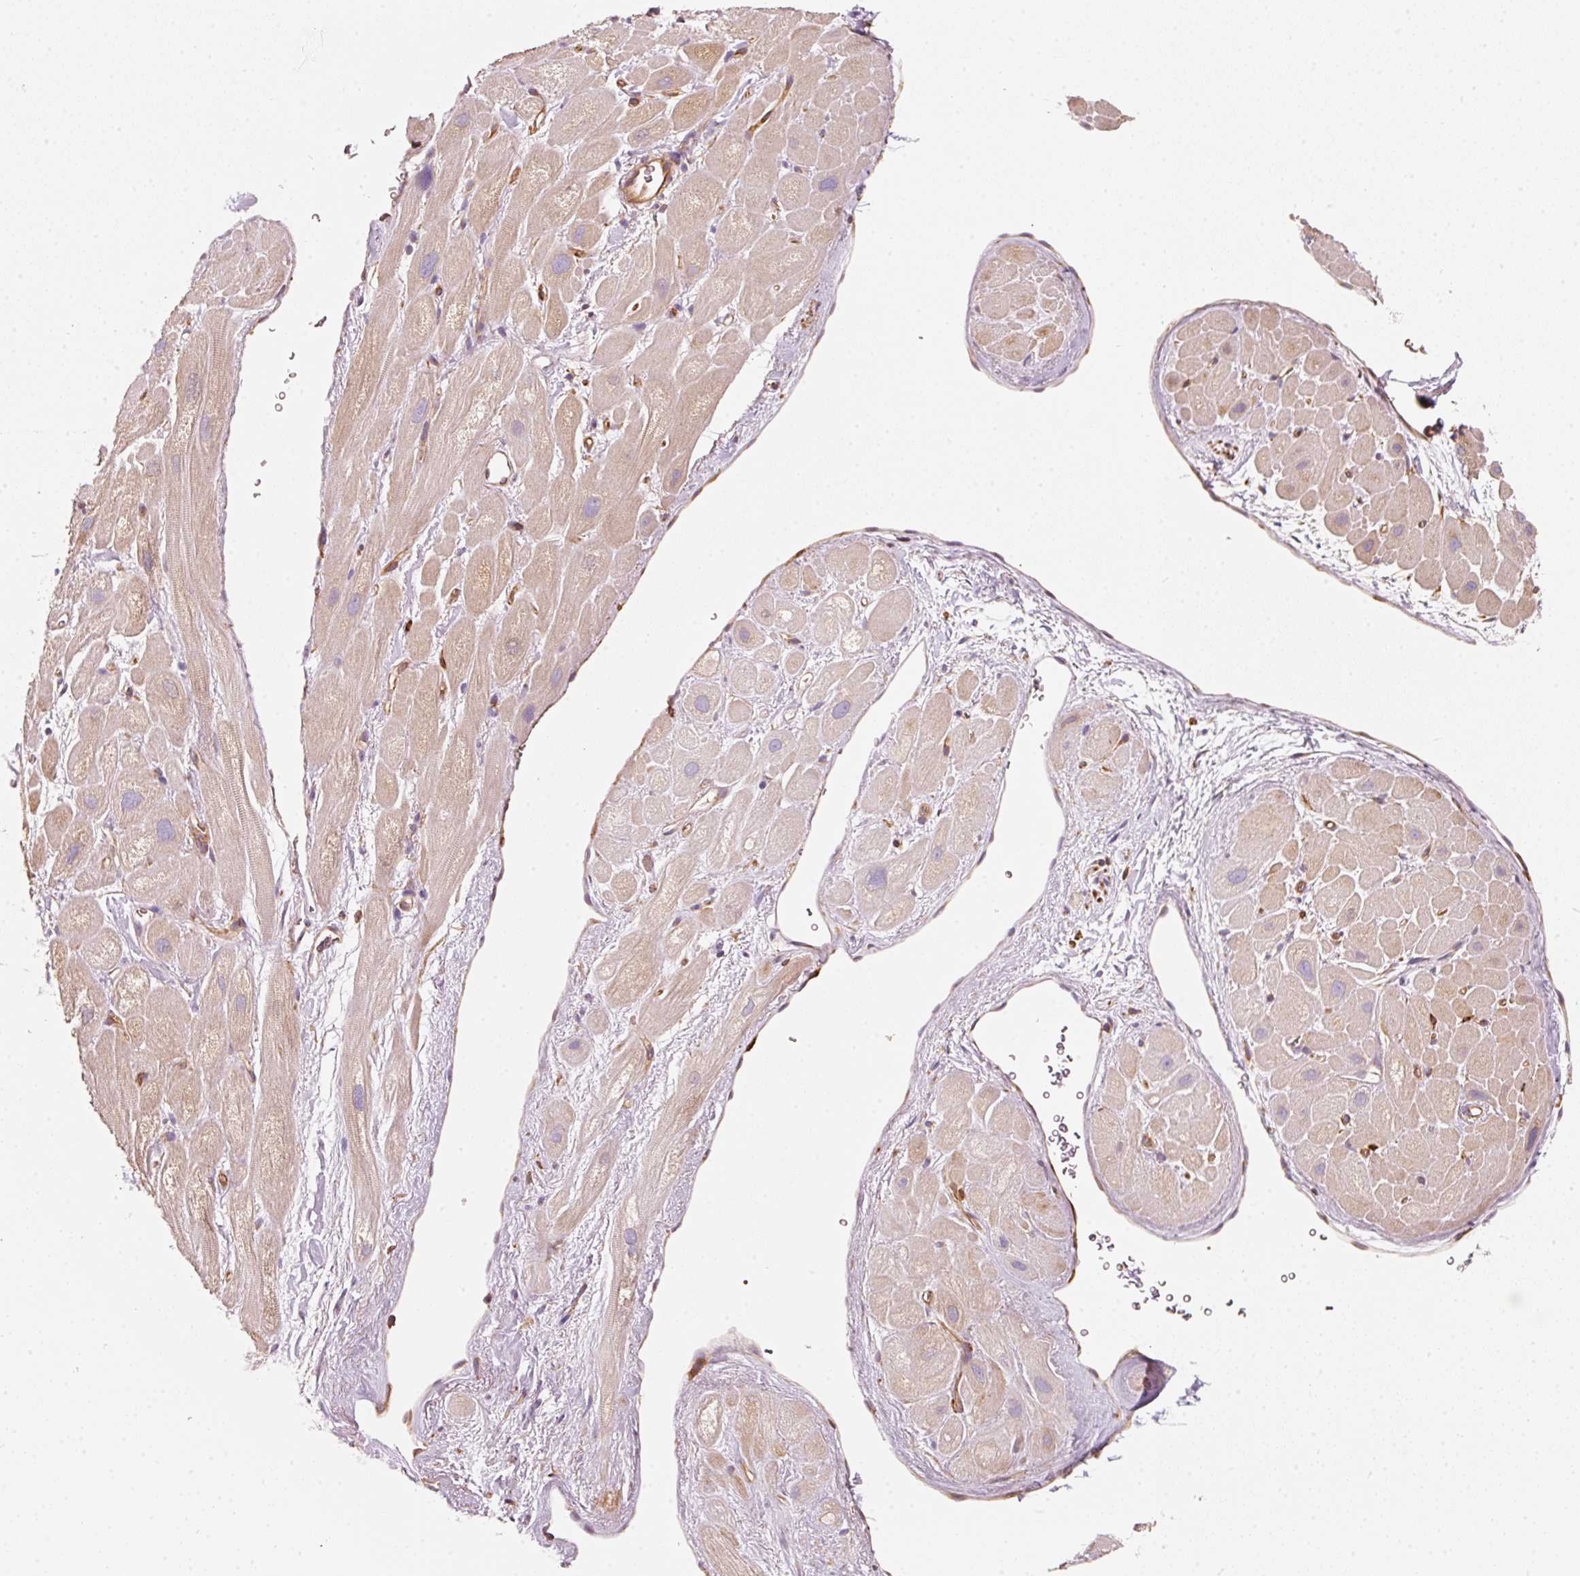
{"staining": {"intensity": "weak", "quantity": "25%-75%", "location": "cytoplasmic/membranous"}, "tissue": "heart muscle", "cell_type": "Cardiomyocytes", "image_type": "normal", "snomed": [{"axis": "morphology", "description": "Normal tissue, NOS"}, {"axis": "topography", "description": "Heart"}], "caption": "Immunohistochemical staining of unremarkable heart muscle shows low levels of weak cytoplasmic/membranous staining in about 25%-75% of cardiomyocytes.", "gene": "IQGAP2", "patient": {"sex": "male", "age": 49}}